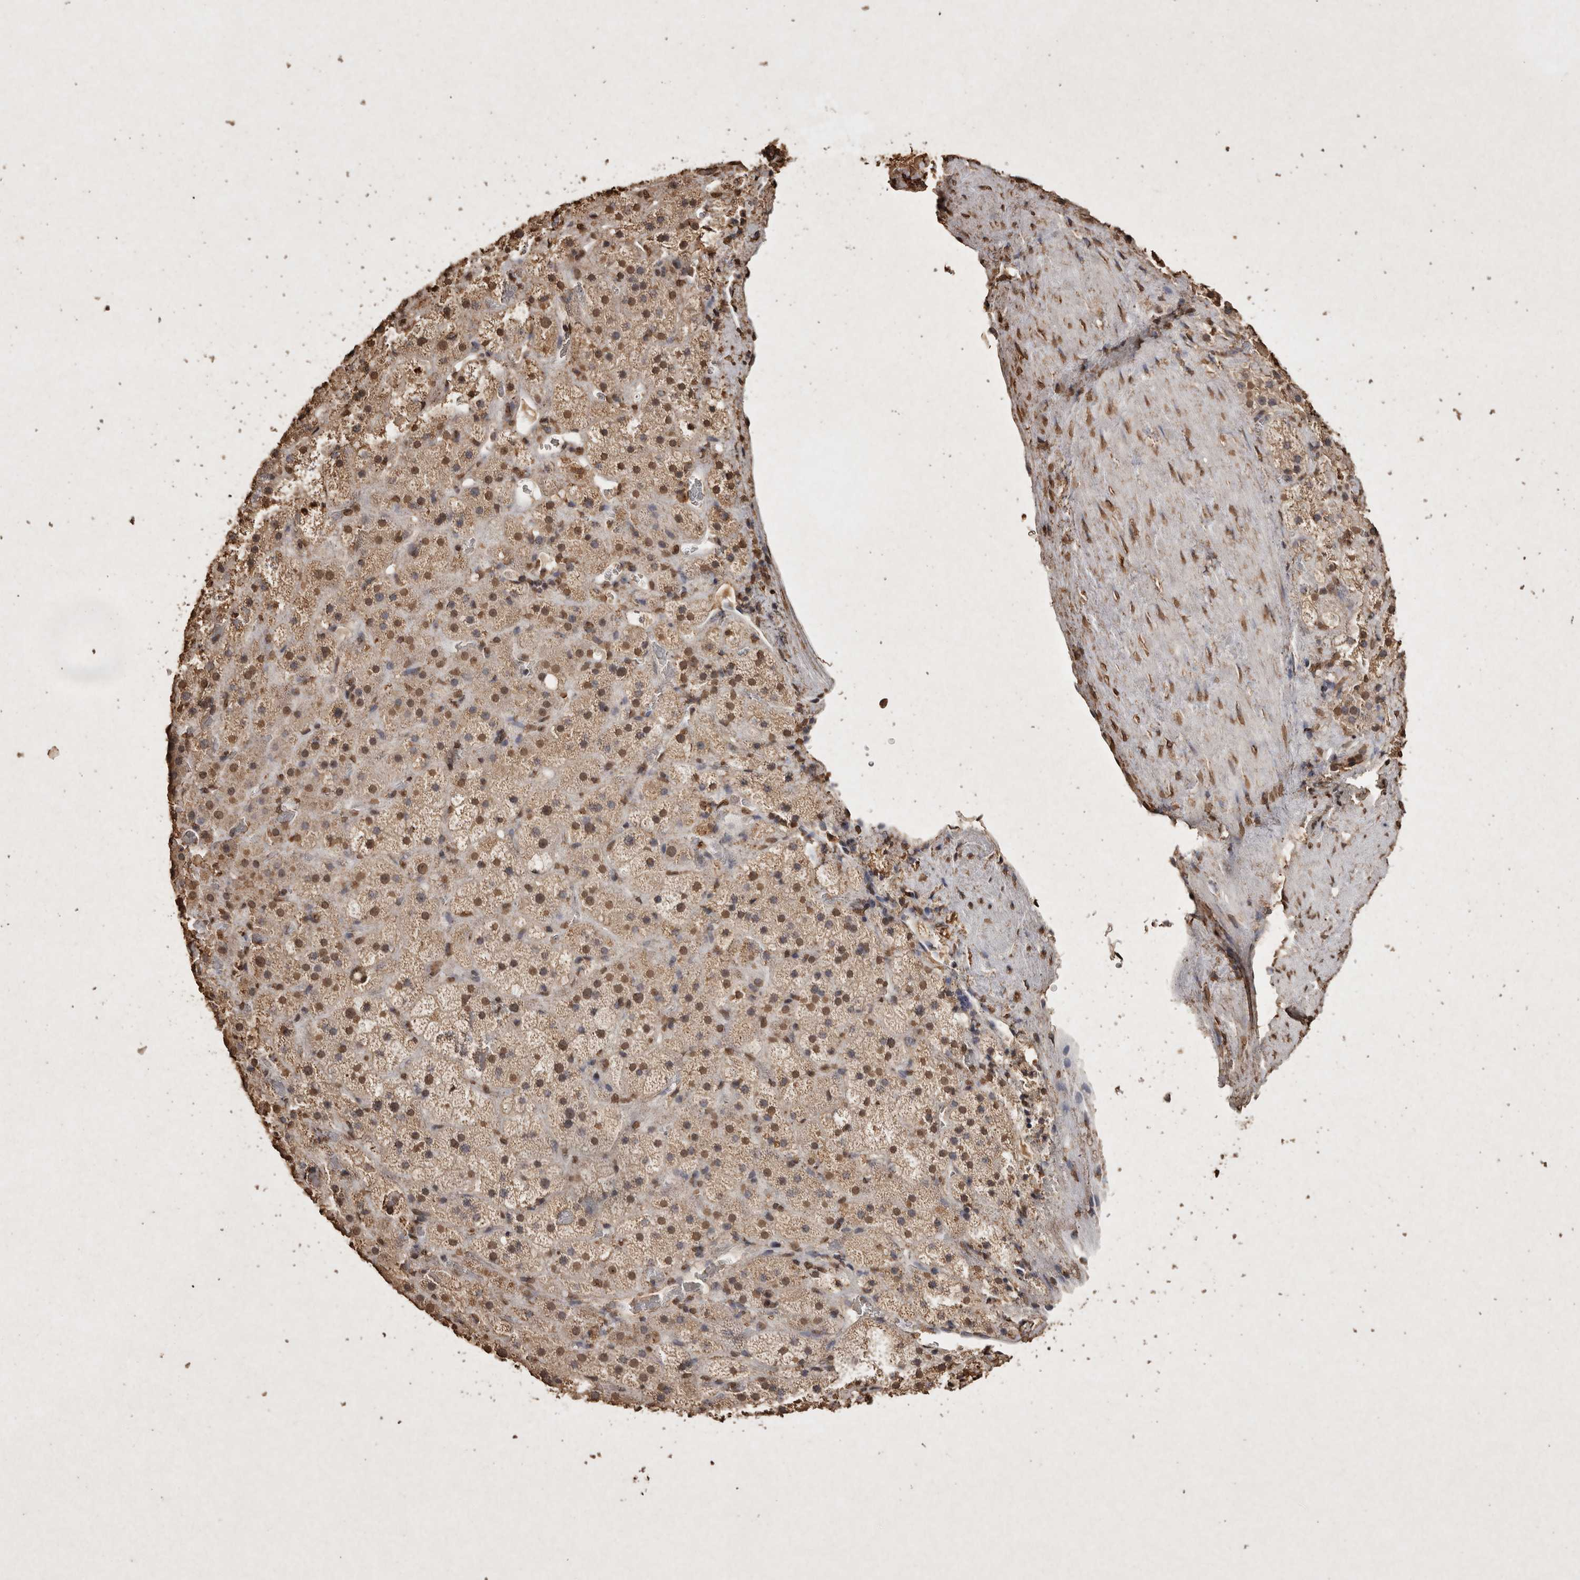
{"staining": {"intensity": "moderate", "quantity": ">75%", "location": "nuclear"}, "tissue": "adrenal gland", "cell_type": "Glandular cells", "image_type": "normal", "snomed": [{"axis": "morphology", "description": "Normal tissue, NOS"}, {"axis": "topography", "description": "Adrenal gland"}], "caption": "Immunohistochemical staining of unremarkable human adrenal gland demonstrates medium levels of moderate nuclear positivity in about >75% of glandular cells.", "gene": "FSTL3", "patient": {"sex": "male", "age": 57}}